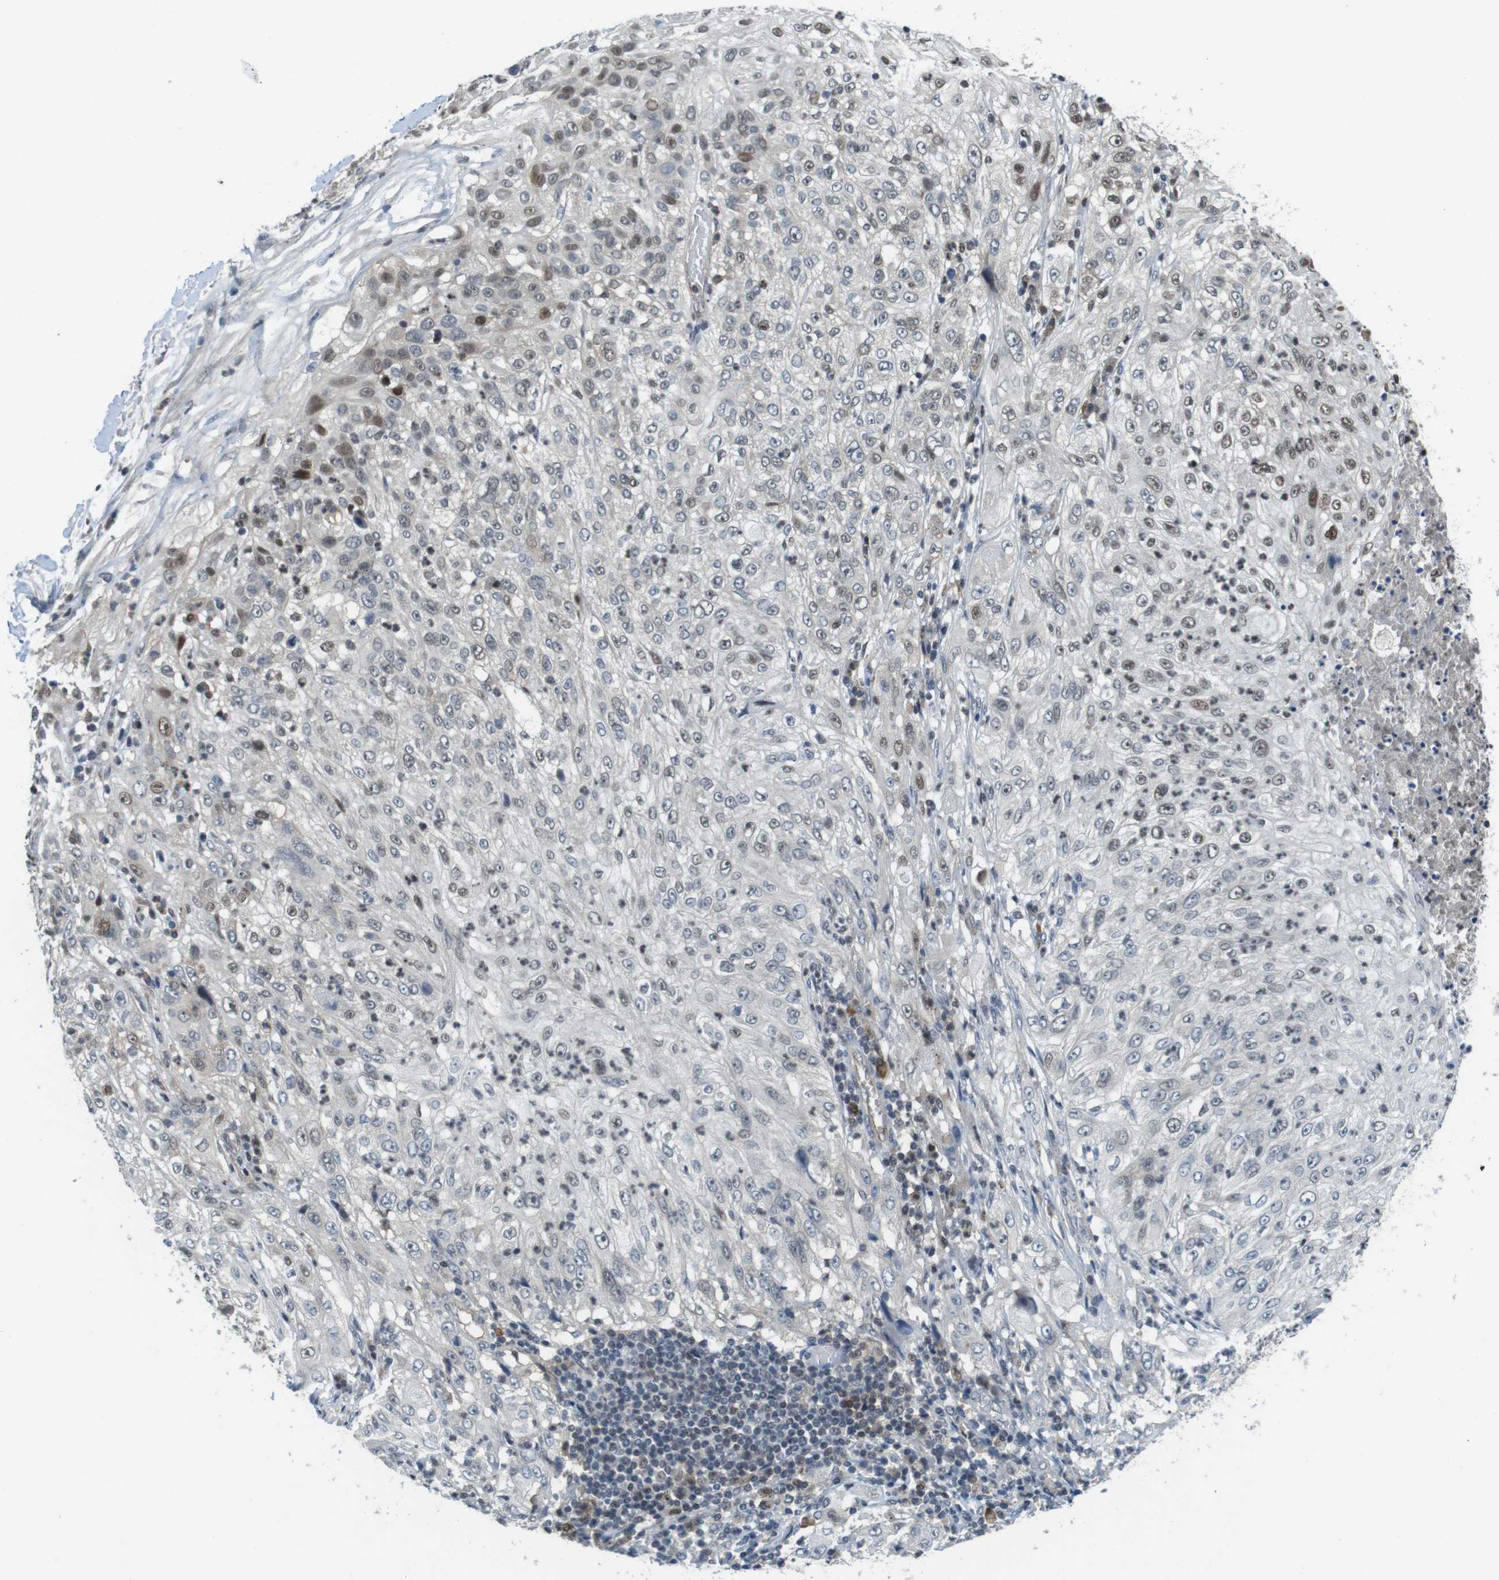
{"staining": {"intensity": "moderate", "quantity": "<25%", "location": "nuclear"}, "tissue": "lung cancer", "cell_type": "Tumor cells", "image_type": "cancer", "snomed": [{"axis": "morphology", "description": "Inflammation, NOS"}, {"axis": "morphology", "description": "Squamous cell carcinoma, NOS"}, {"axis": "topography", "description": "Lymph node"}, {"axis": "topography", "description": "Soft tissue"}, {"axis": "topography", "description": "Lung"}], "caption": "This is an image of immunohistochemistry staining of lung cancer (squamous cell carcinoma), which shows moderate positivity in the nuclear of tumor cells.", "gene": "MAPKAPK5", "patient": {"sex": "male", "age": 66}}